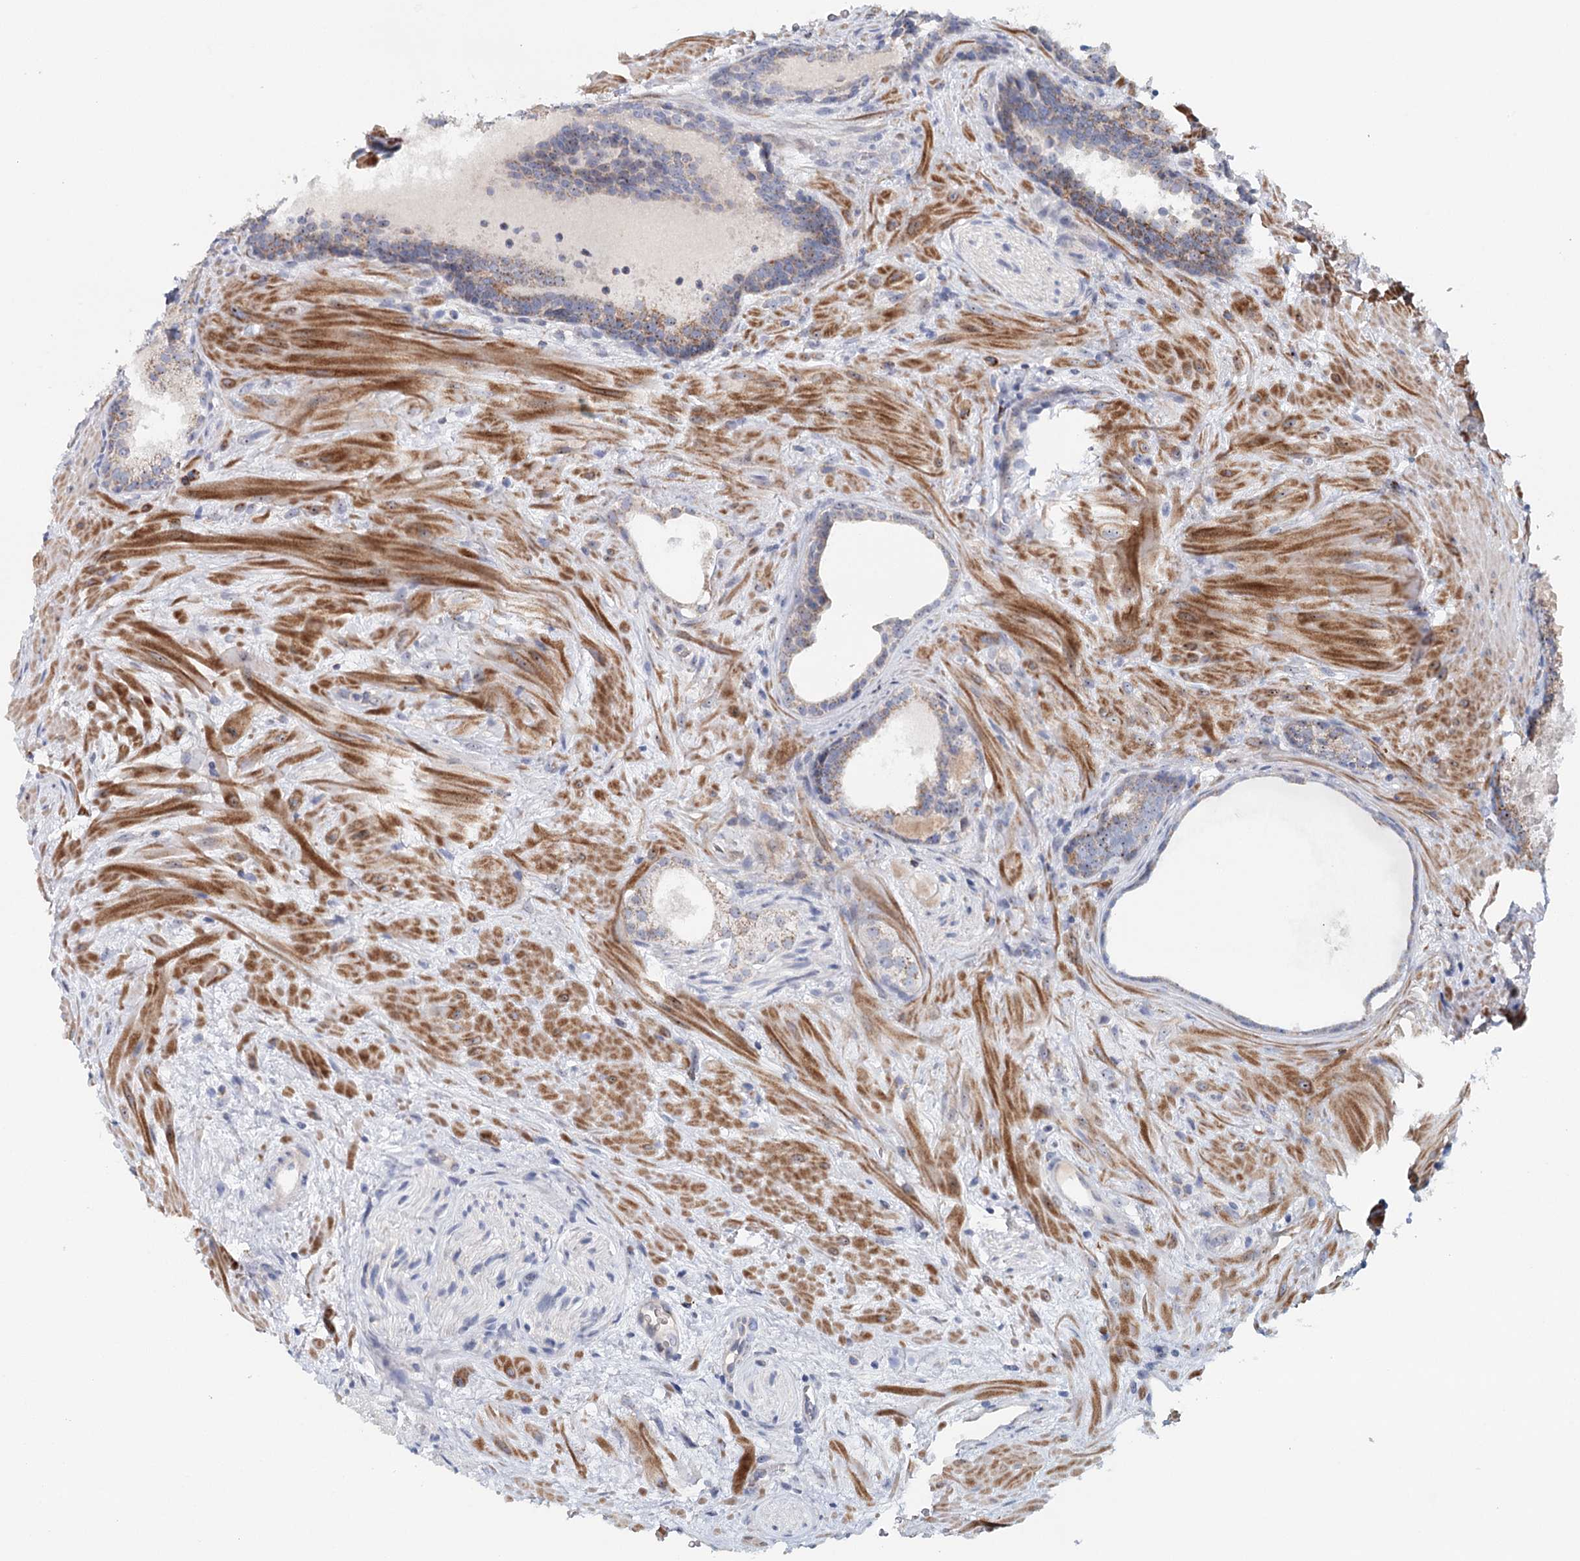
{"staining": {"intensity": "weak", "quantity": "25%-75%", "location": "cytoplasmic/membranous"}, "tissue": "prostate cancer", "cell_type": "Tumor cells", "image_type": "cancer", "snomed": [{"axis": "morphology", "description": "Adenocarcinoma, Low grade"}, {"axis": "topography", "description": "Prostate"}], "caption": "Prostate adenocarcinoma (low-grade) stained with a brown dye displays weak cytoplasmic/membranous positive positivity in approximately 25%-75% of tumor cells.", "gene": "RBM43", "patient": {"sex": "male", "age": 69}}